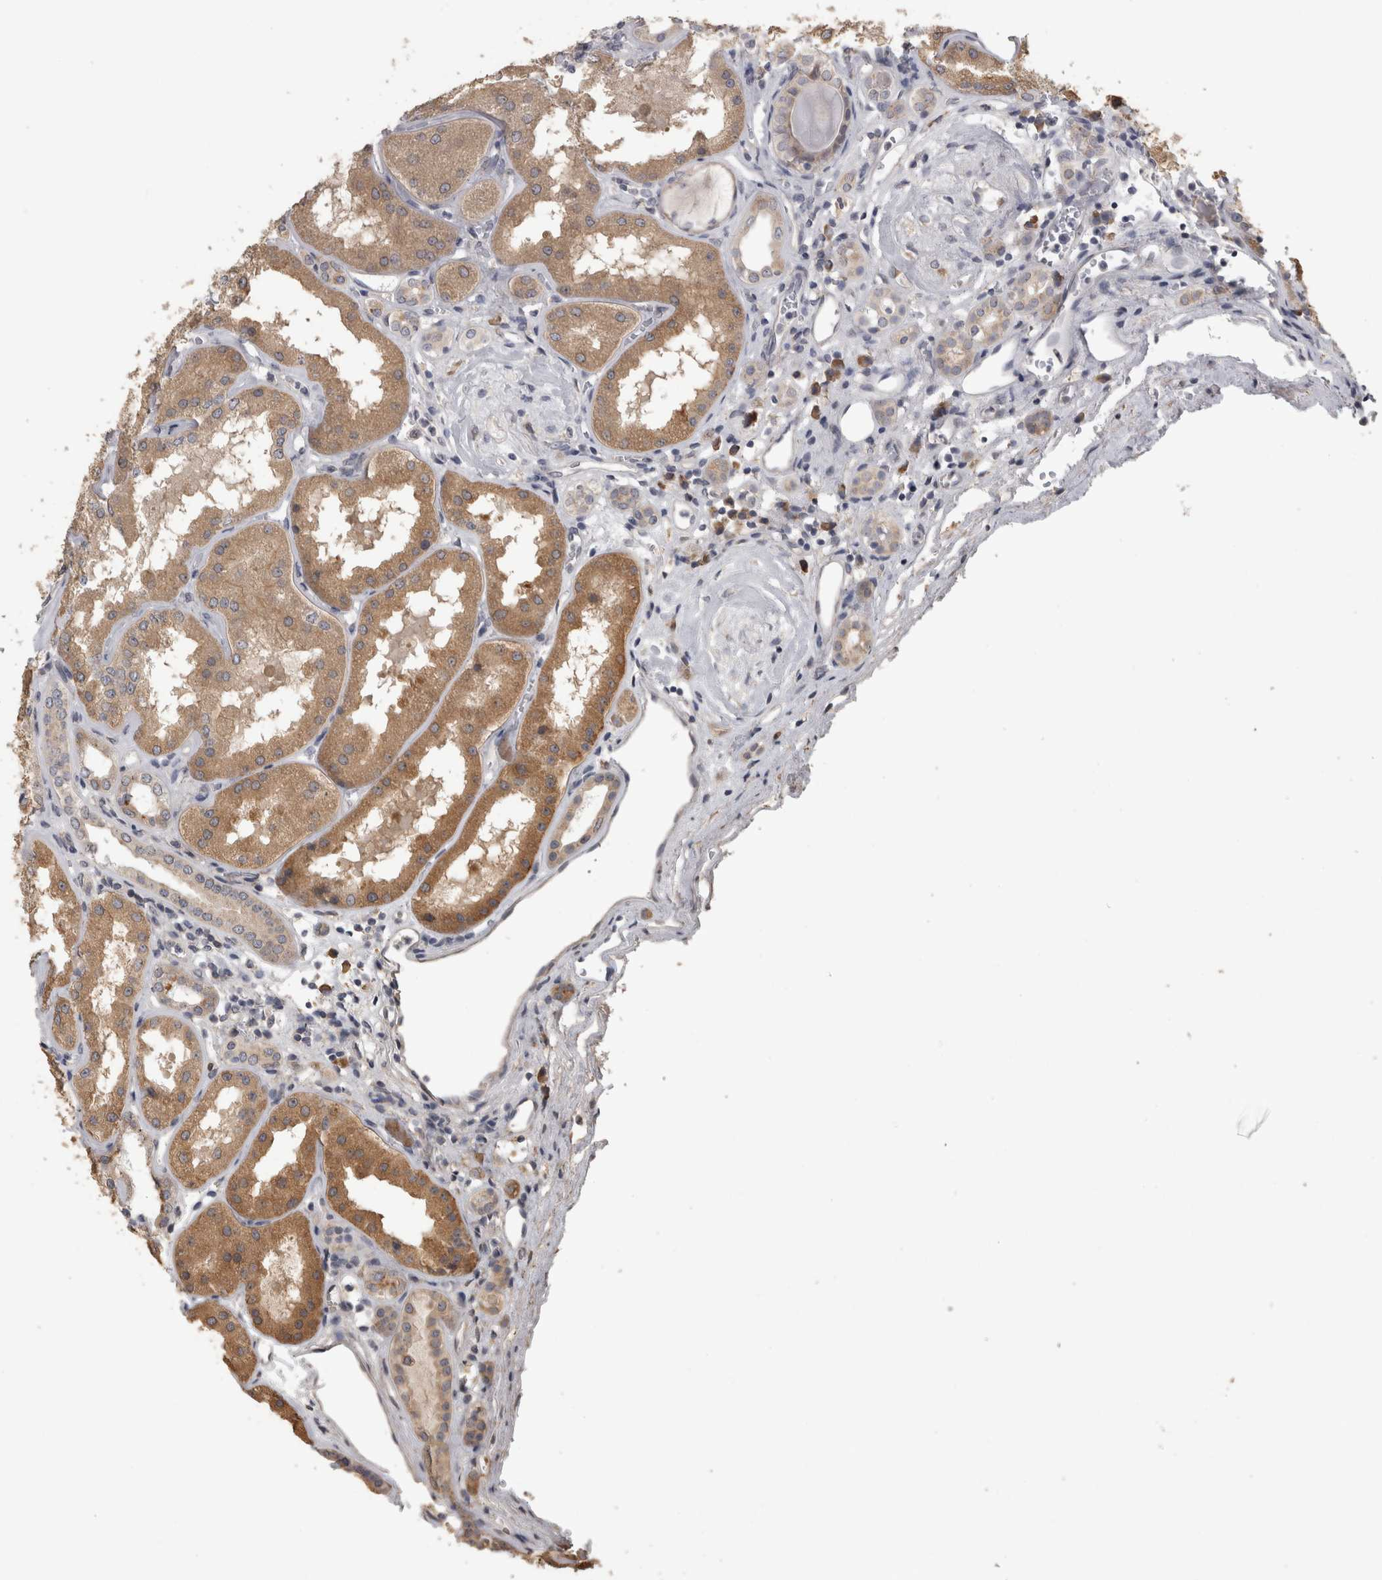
{"staining": {"intensity": "weak", "quantity": "<25%", "location": "cytoplasmic/membranous"}, "tissue": "kidney", "cell_type": "Cells in glomeruli", "image_type": "normal", "snomed": [{"axis": "morphology", "description": "Normal tissue, NOS"}, {"axis": "topography", "description": "Kidney"}], "caption": "Immunohistochemical staining of normal human kidney demonstrates no significant positivity in cells in glomeruli. (DAB immunohistochemistry (IHC) with hematoxylin counter stain).", "gene": "RAB29", "patient": {"sex": "female", "age": 56}}